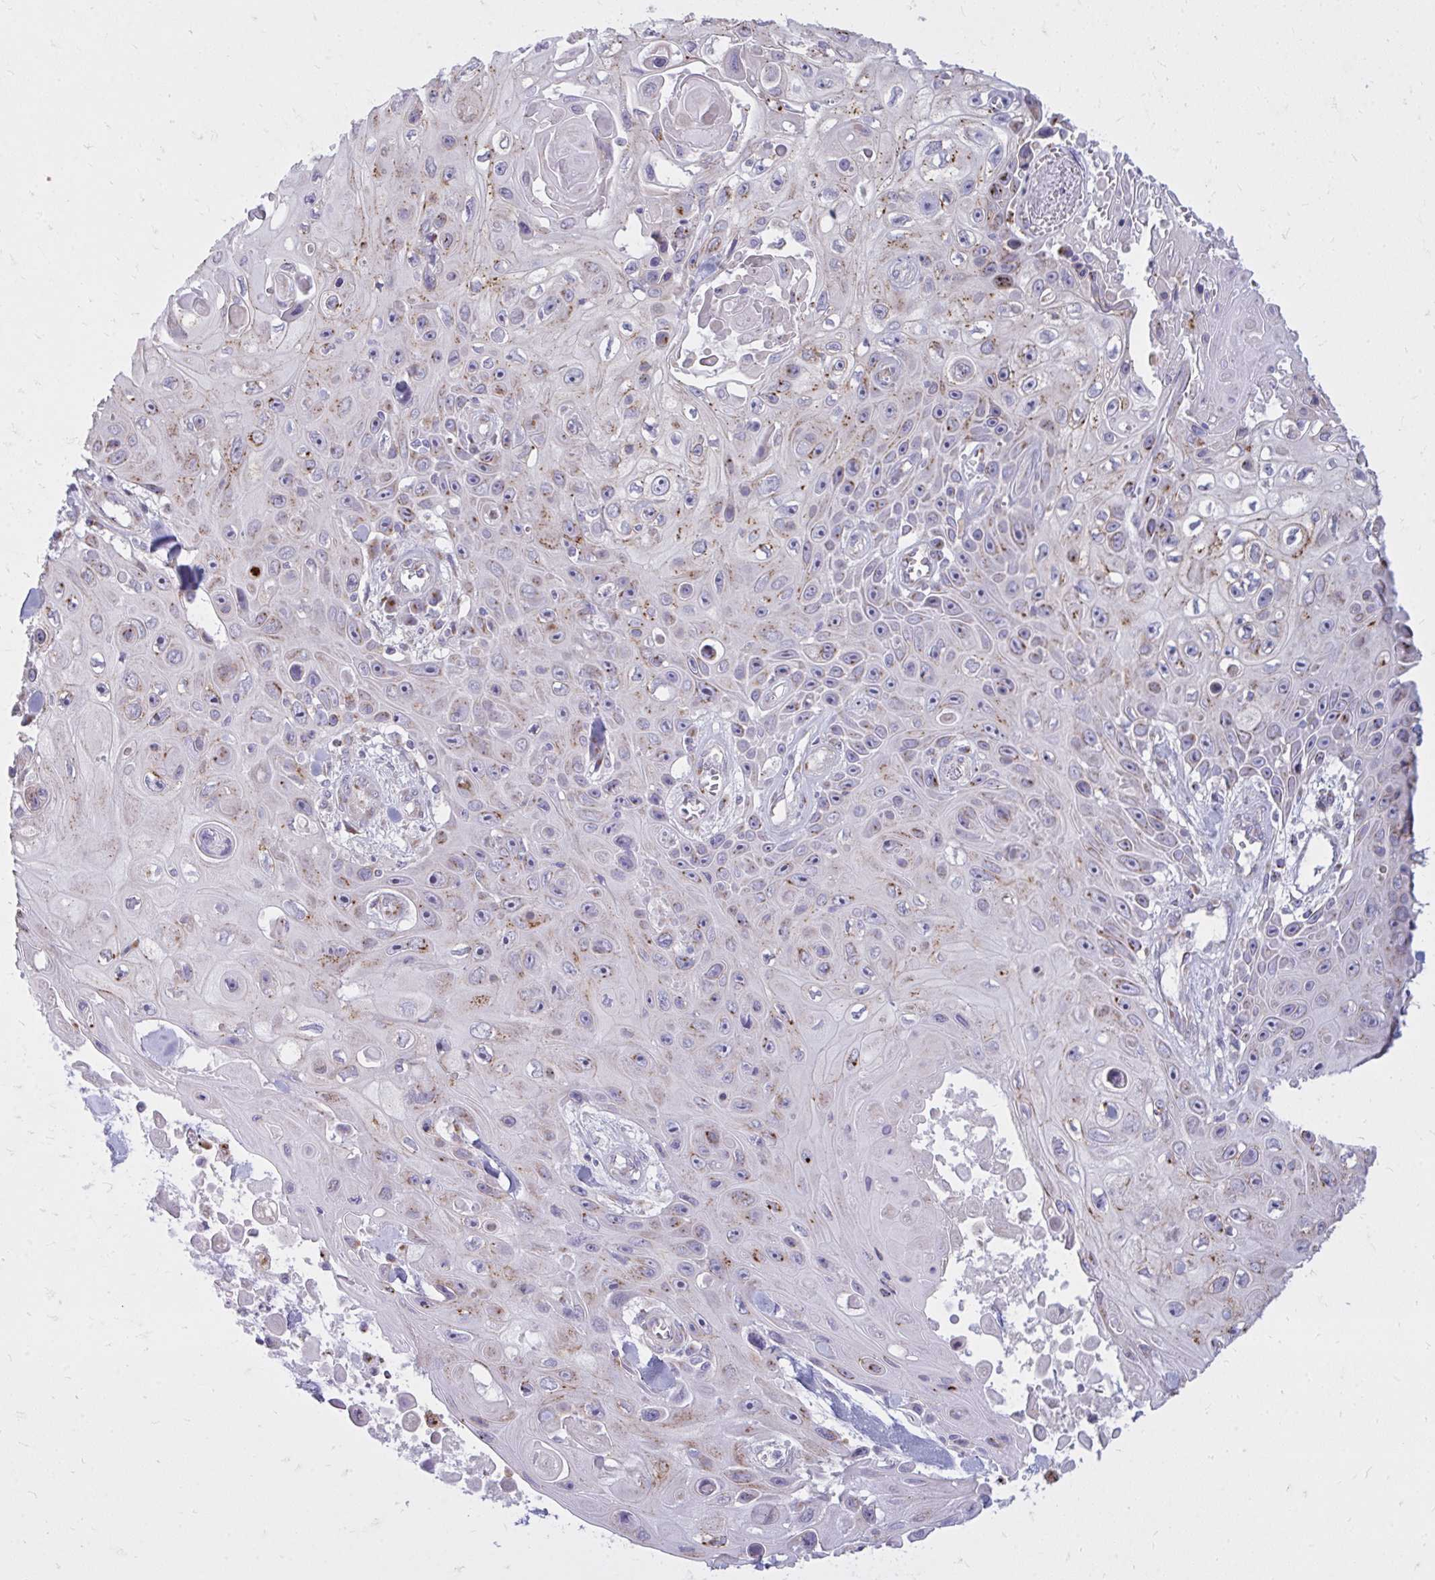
{"staining": {"intensity": "moderate", "quantity": "25%-75%", "location": "cytoplasmic/membranous"}, "tissue": "skin cancer", "cell_type": "Tumor cells", "image_type": "cancer", "snomed": [{"axis": "morphology", "description": "Squamous cell carcinoma, NOS"}, {"axis": "topography", "description": "Skin"}], "caption": "IHC histopathology image of neoplastic tissue: human squamous cell carcinoma (skin) stained using immunohistochemistry exhibits medium levels of moderate protein expression localized specifically in the cytoplasmic/membranous of tumor cells, appearing as a cytoplasmic/membranous brown color.", "gene": "RAB6B", "patient": {"sex": "male", "age": 82}}